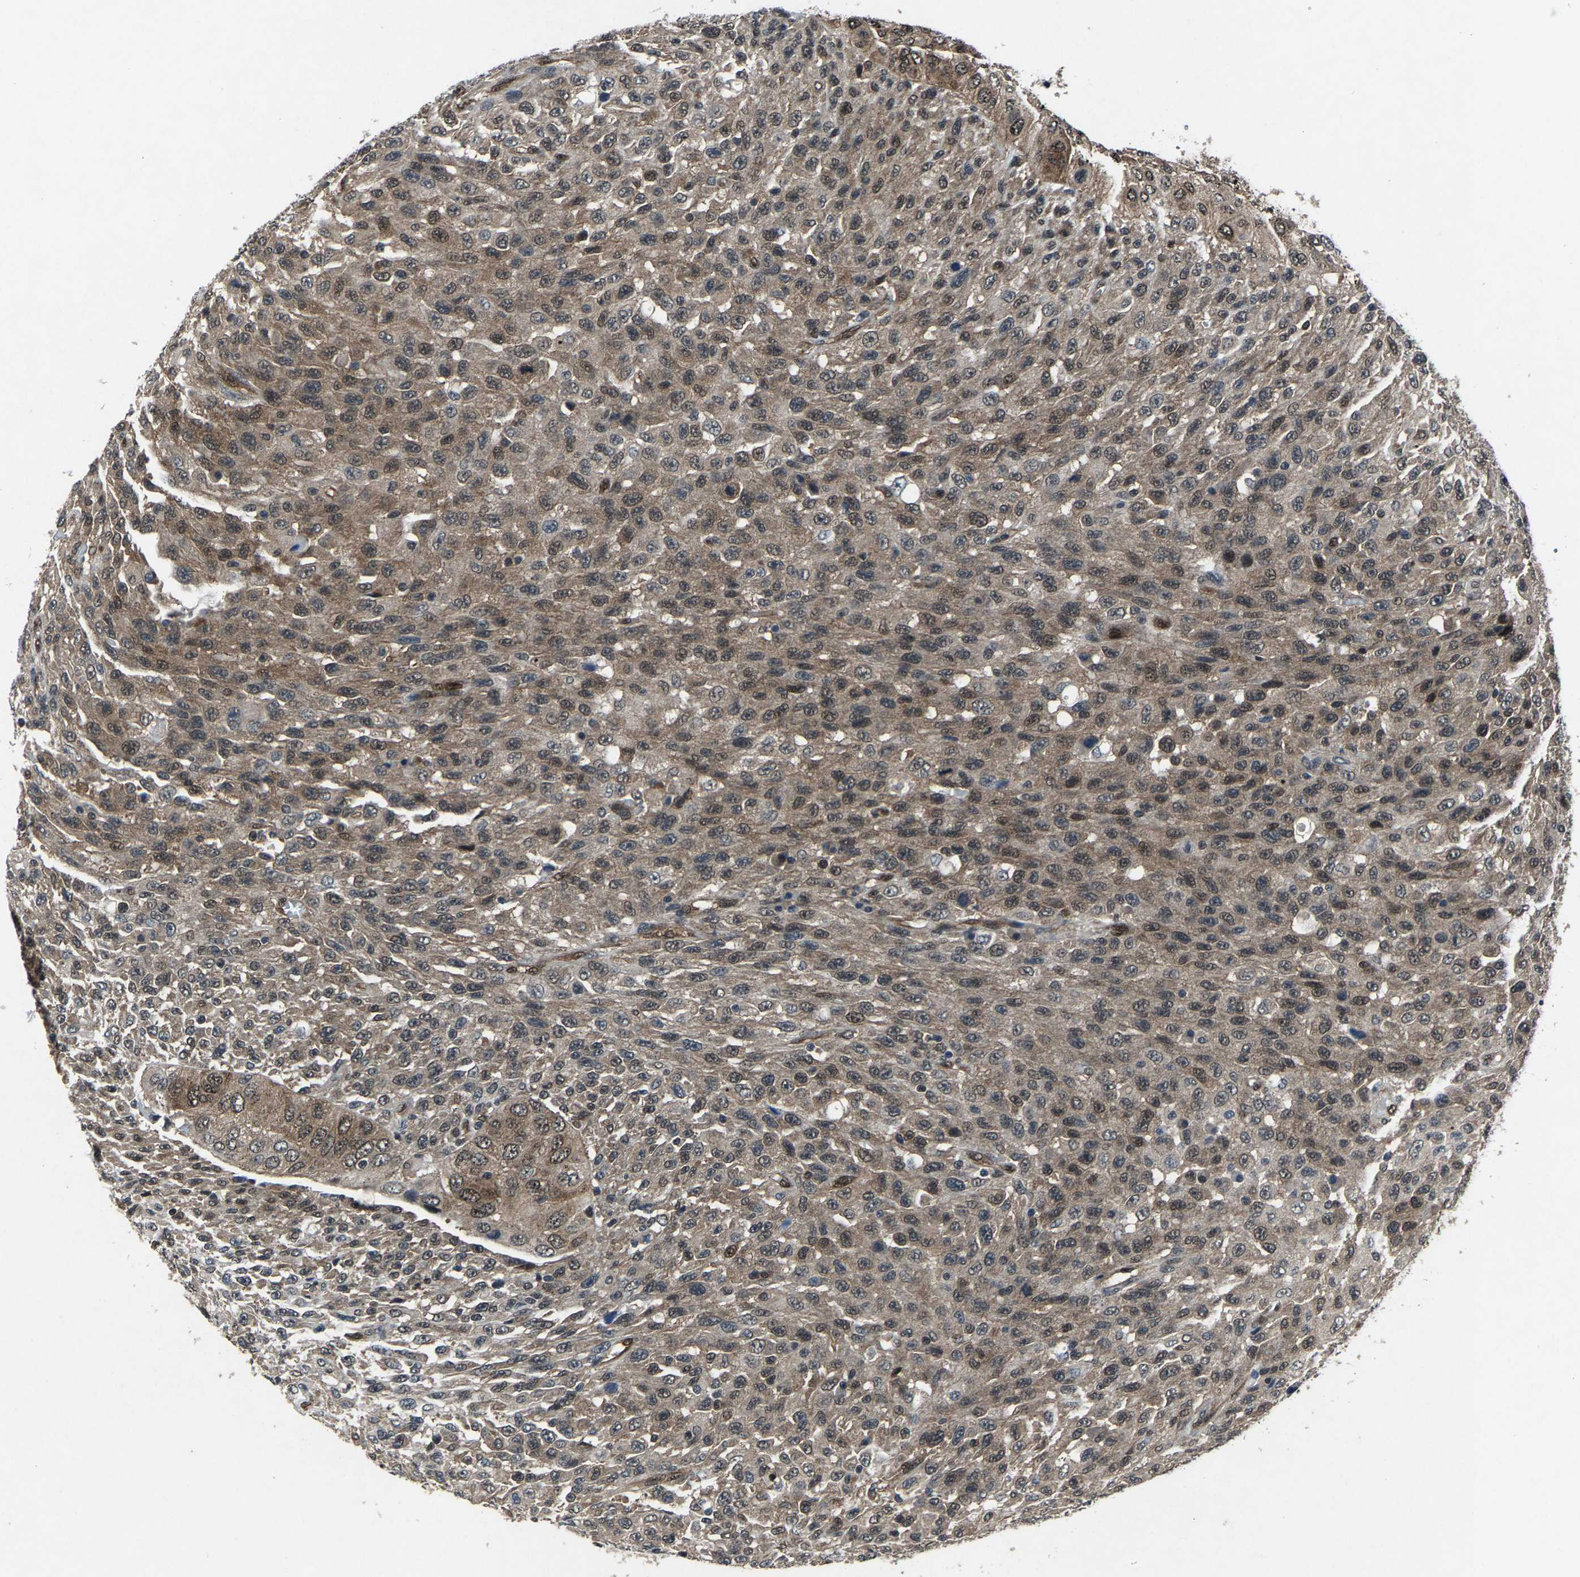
{"staining": {"intensity": "weak", "quantity": ">75%", "location": "cytoplasmic/membranous,nuclear"}, "tissue": "urothelial cancer", "cell_type": "Tumor cells", "image_type": "cancer", "snomed": [{"axis": "morphology", "description": "Urothelial carcinoma, High grade"}, {"axis": "topography", "description": "Urinary bladder"}], "caption": "There is low levels of weak cytoplasmic/membranous and nuclear positivity in tumor cells of urothelial cancer, as demonstrated by immunohistochemical staining (brown color).", "gene": "ATXN3", "patient": {"sex": "male", "age": 66}}